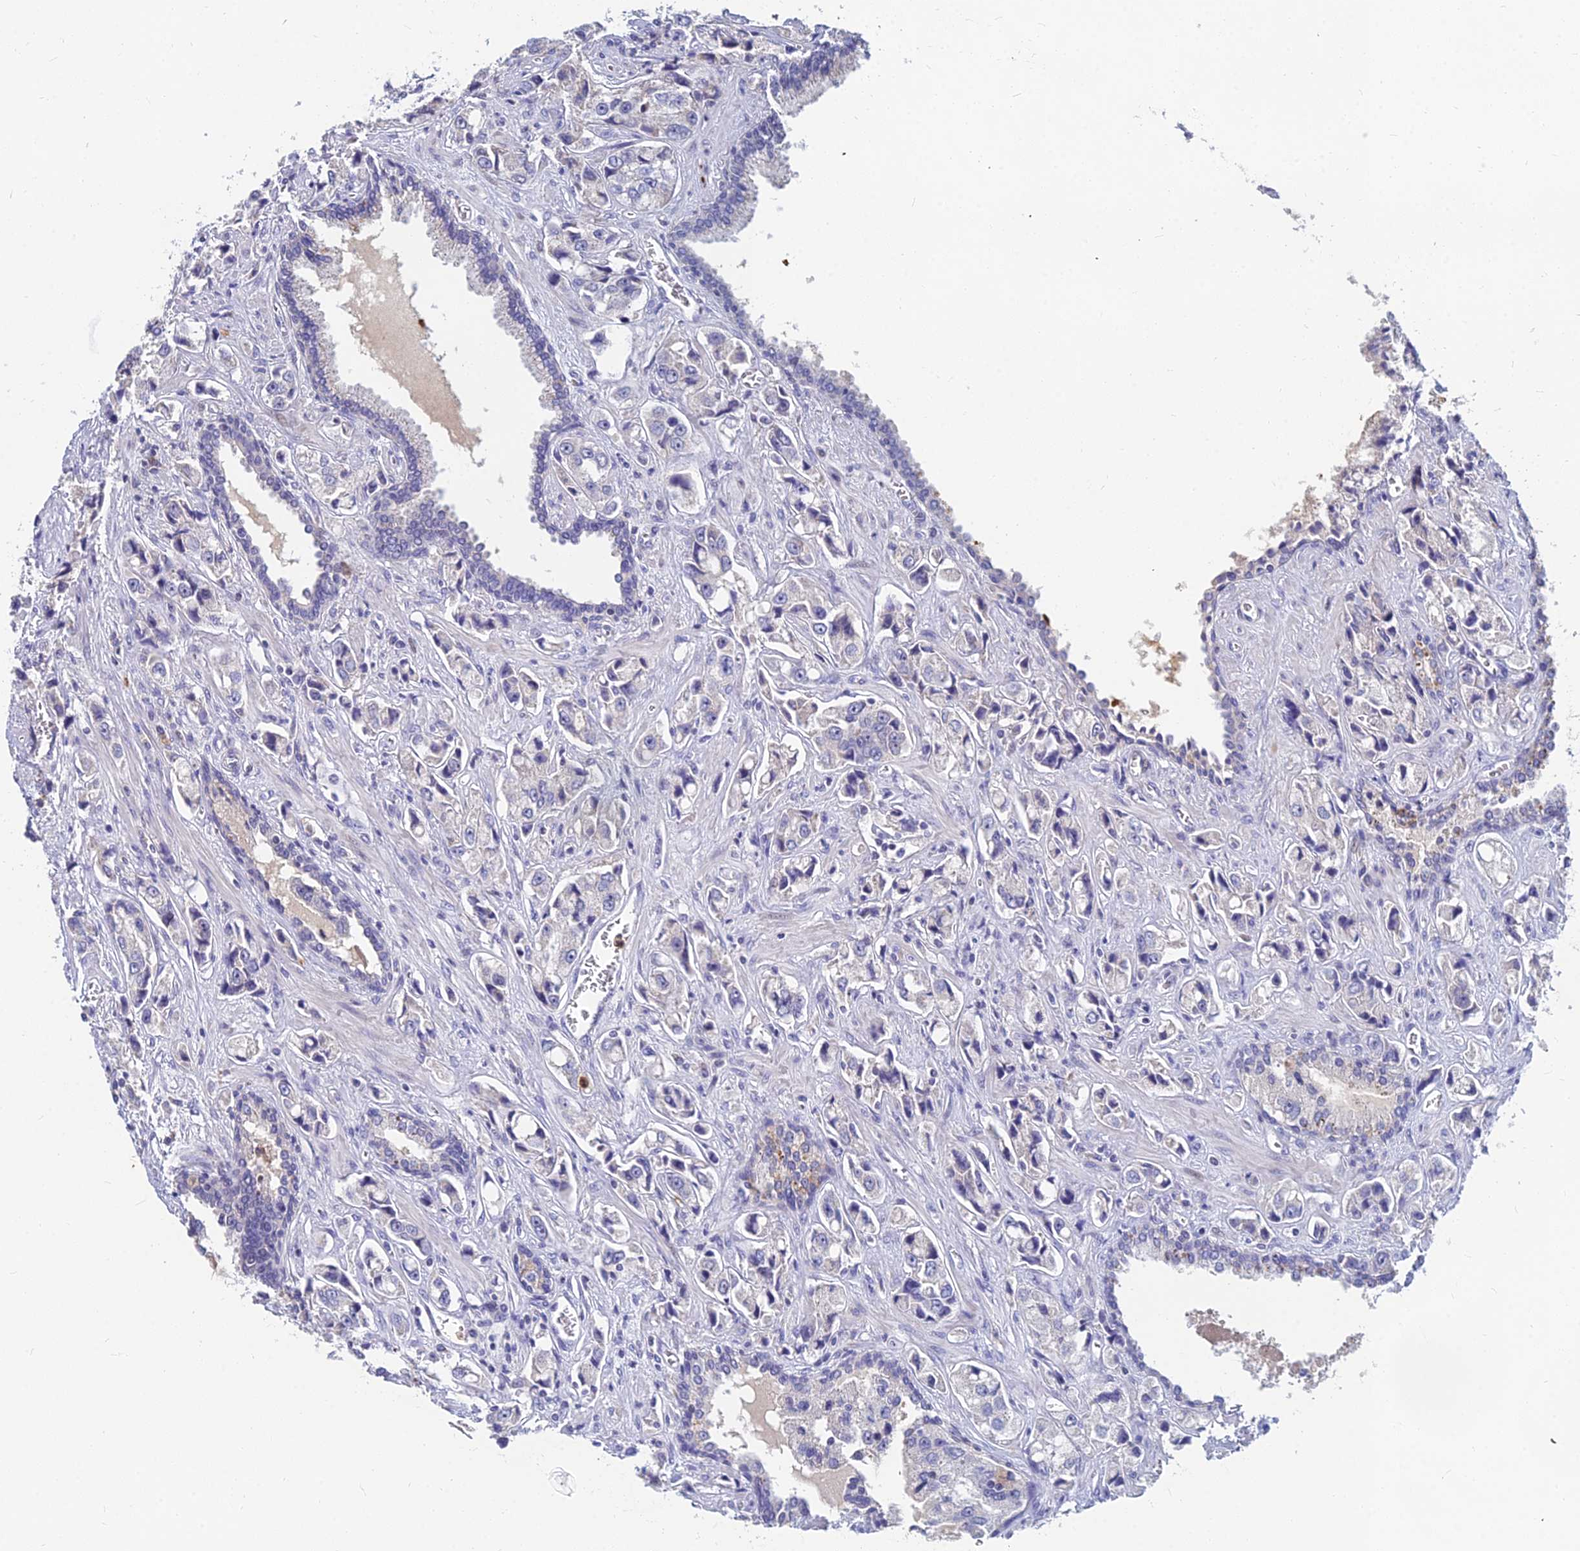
{"staining": {"intensity": "negative", "quantity": "none", "location": "none"}, "tissue": "prostate cancer", "cell_type": "Tumor cells", "image_type": "cancer", "snomed": [{"axis": "morphology", "description": "Adenocarcinoma, High grade"}, {"axis": "topography", "description": "Prostate"}], "caption": "Immunohistochemistry histopathology image of human adenocarcinoma (high-grade) (prostate) stained for a protein (brown), which demonstrates no expression in tumor cells. (Stains: DAB immunohistochemistry (IHC) with hematoxylin counter stain, Microscopy: brightfield microscopy at high magnification).", "gene": "GOLGA6D", "patient": {"sex": "male", "age": 74}}